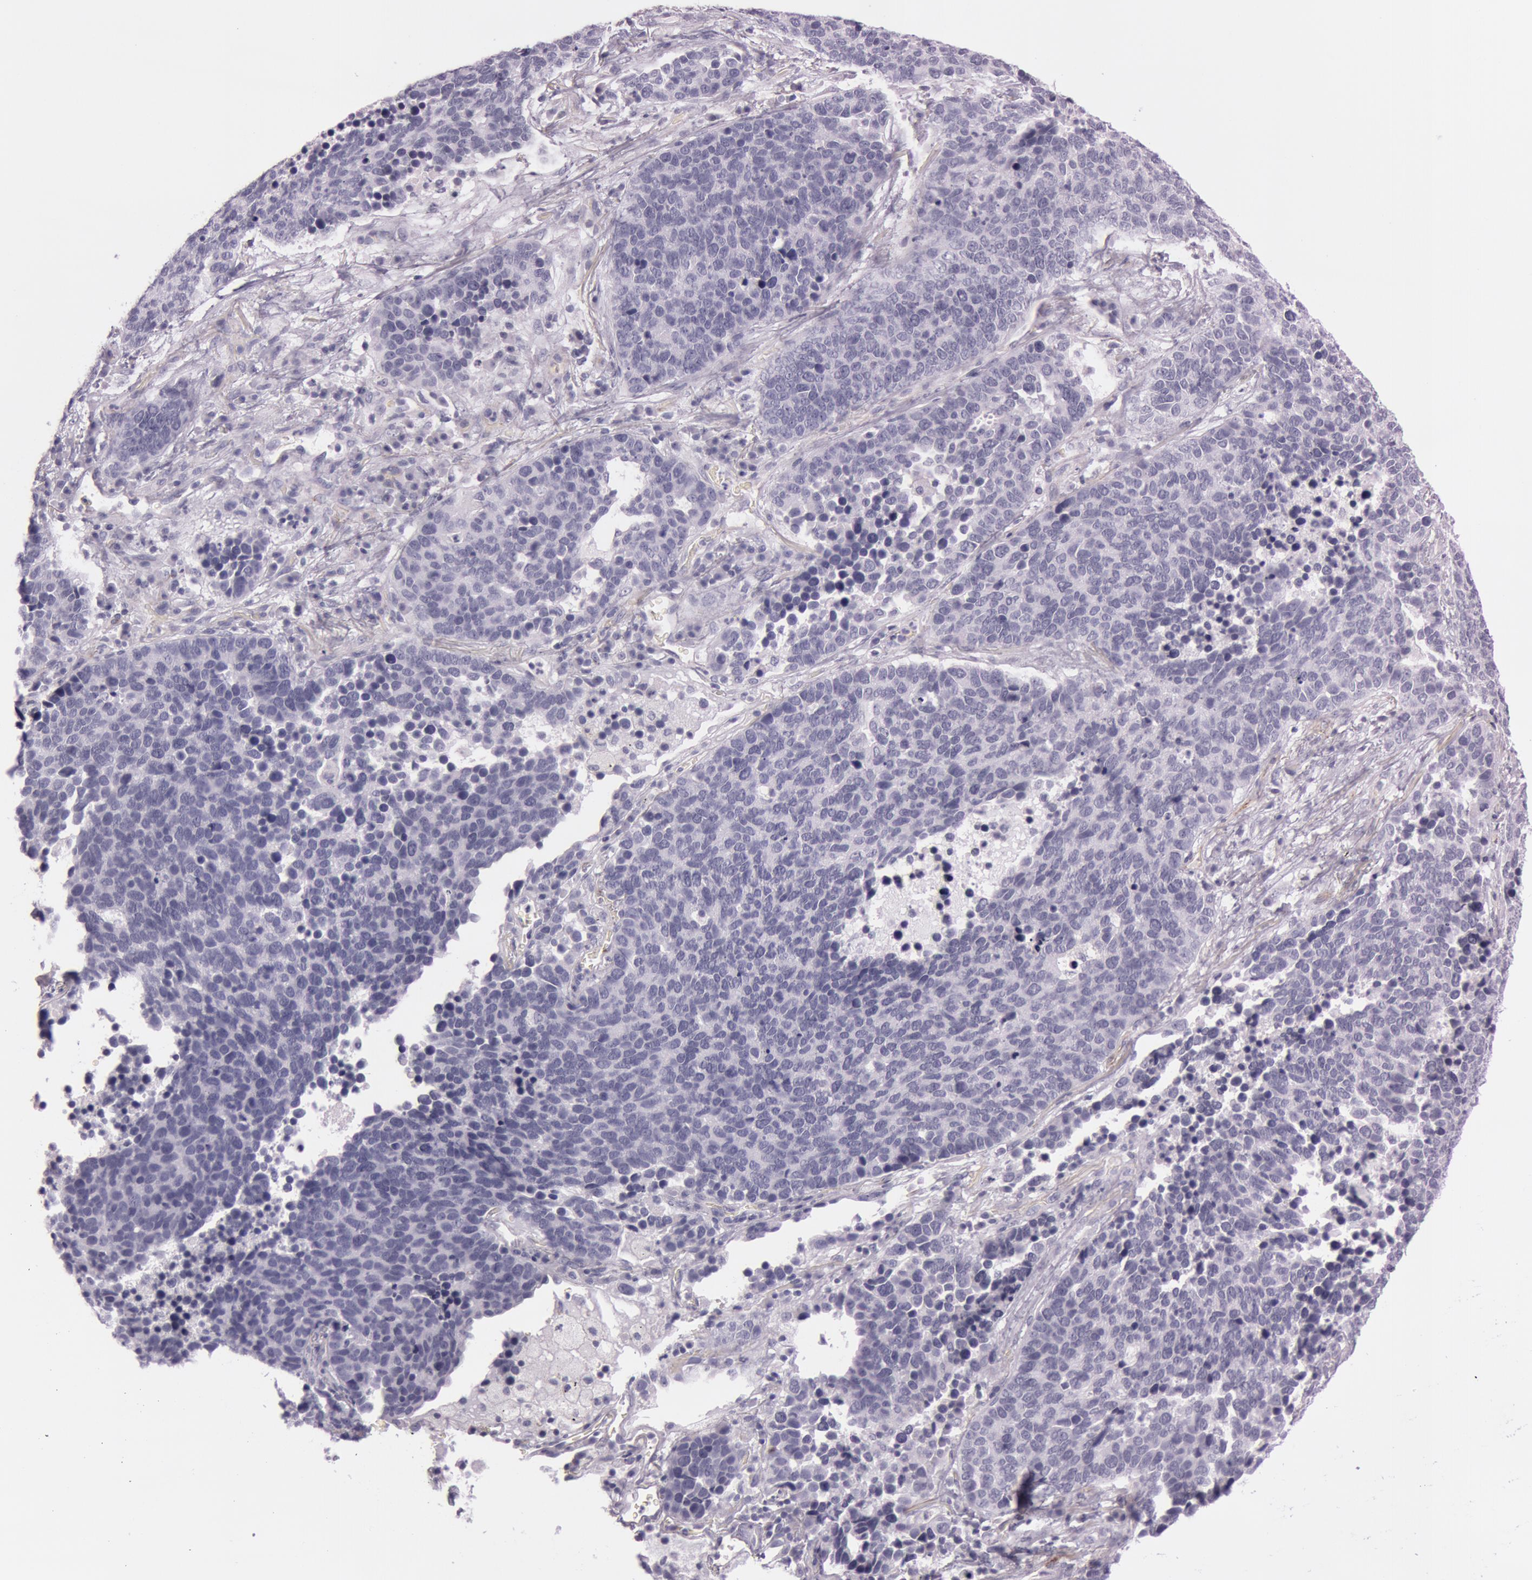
{"staining": {"intensity": "negative", "quantity": "none", "location": "none"}, "tissue": "lung cancer", "cell_type": "Tumor cells", "image_type": "cancer", "snomed": [{"axis": "morphology", "description": "Neoplasm, malignant, NOS"}, {"axis": "topography", "description": "Lung"}], "caption": "This is an IHC micrograph of lung malignant neoplasm. There is no expression in tumor cells.", "gene": "FOLH1", "patient": {"sex": "female", "age": 75}}